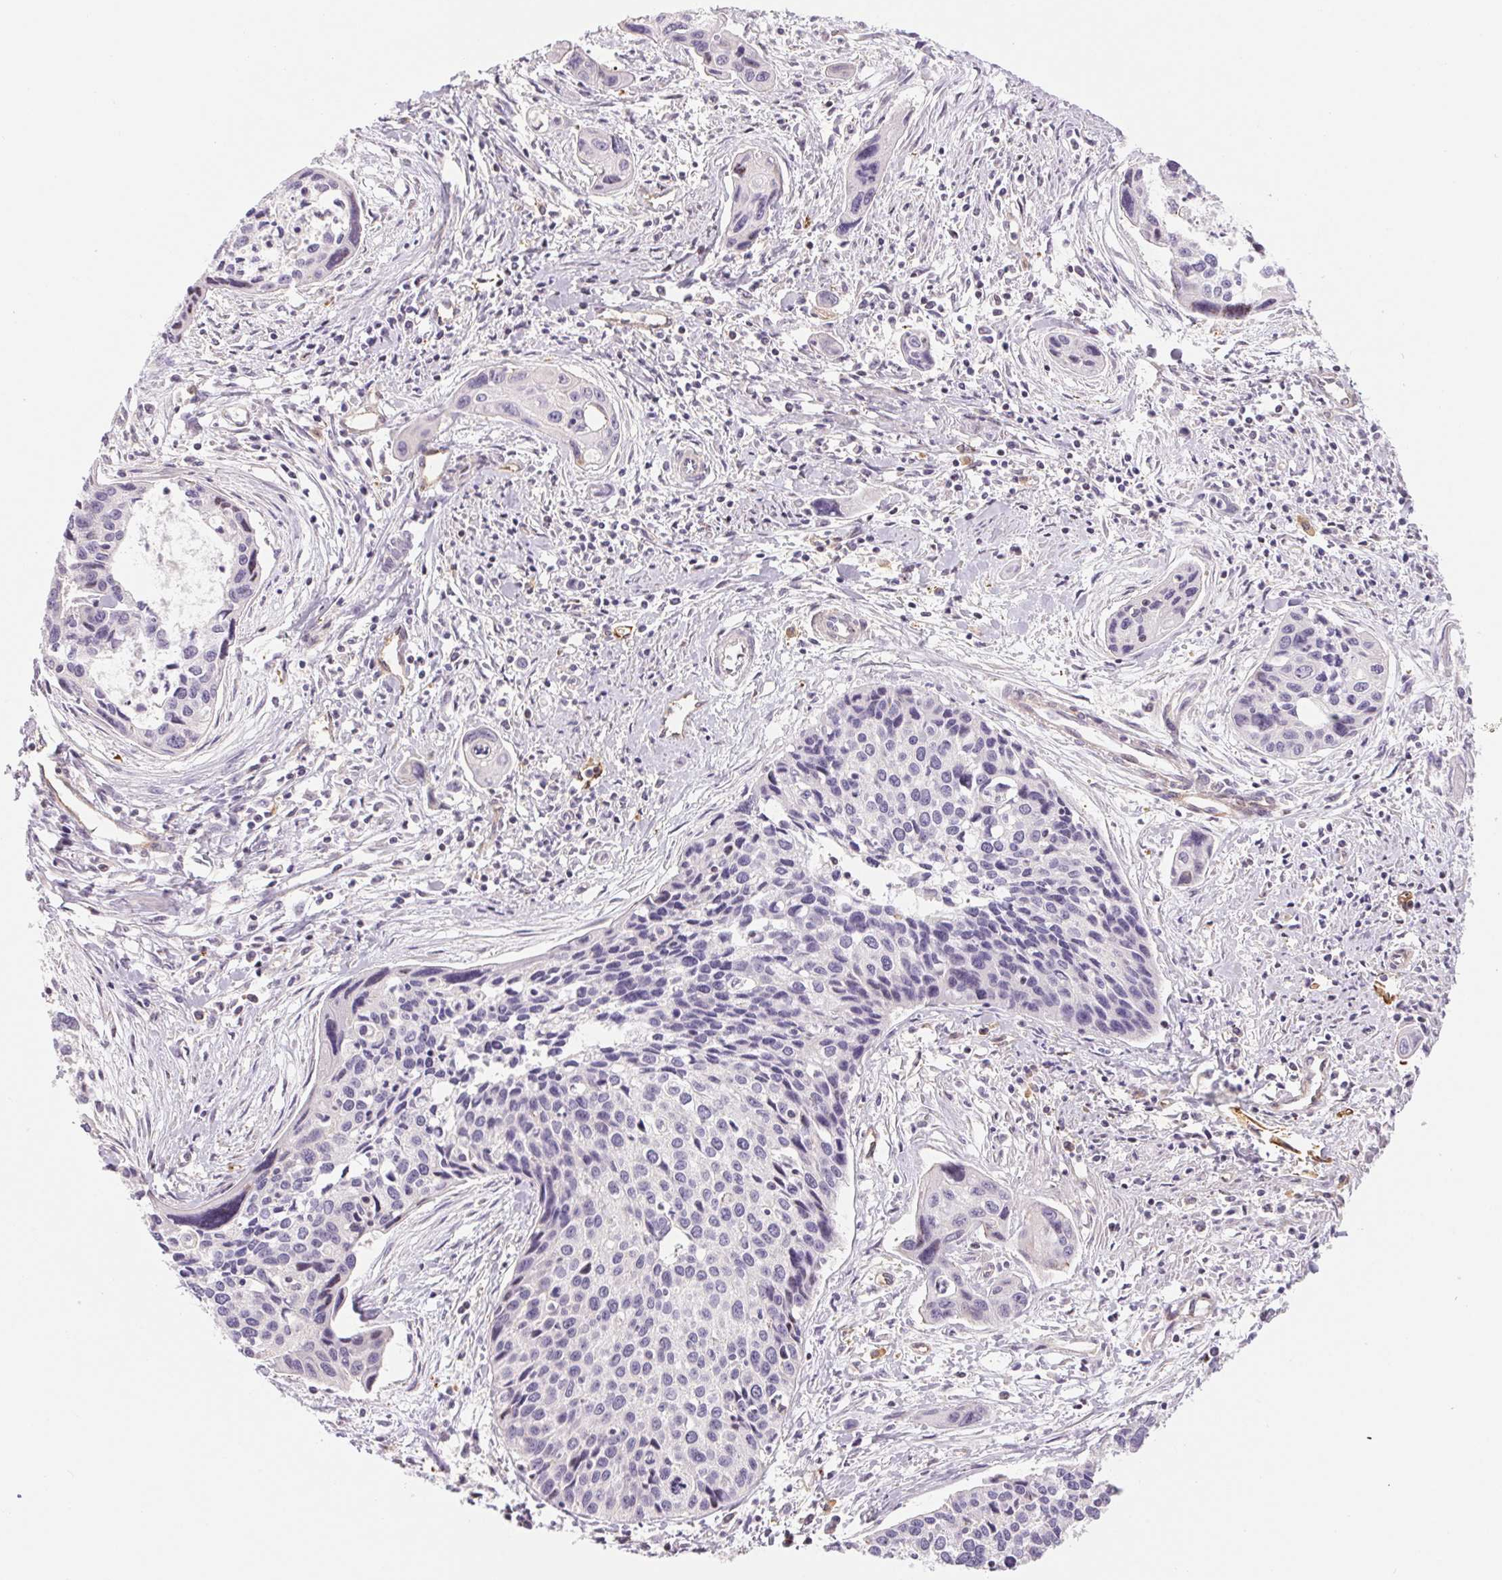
{"staining": {"intensity": "negative", "quantity": "none", "location": "none"}, "tissue": "cervical cancer", "cell_type": "Tumor cells", "image_type": "cancer", "snomed": [{"axis": "morphology", "description": "Squamous cell carcinoma, NOS"}, {"axis": "topography", "description": "Cervix"}], "caption": "This is a photomicrograph of immunohistochemistry staining of squamous cell carcinoma (cervical), which shows no positivity in tumor cells. (DAB IHC, high magnification).", "gene": "ANKRD13B", "patient": {"sex": "female", "age": 31}}